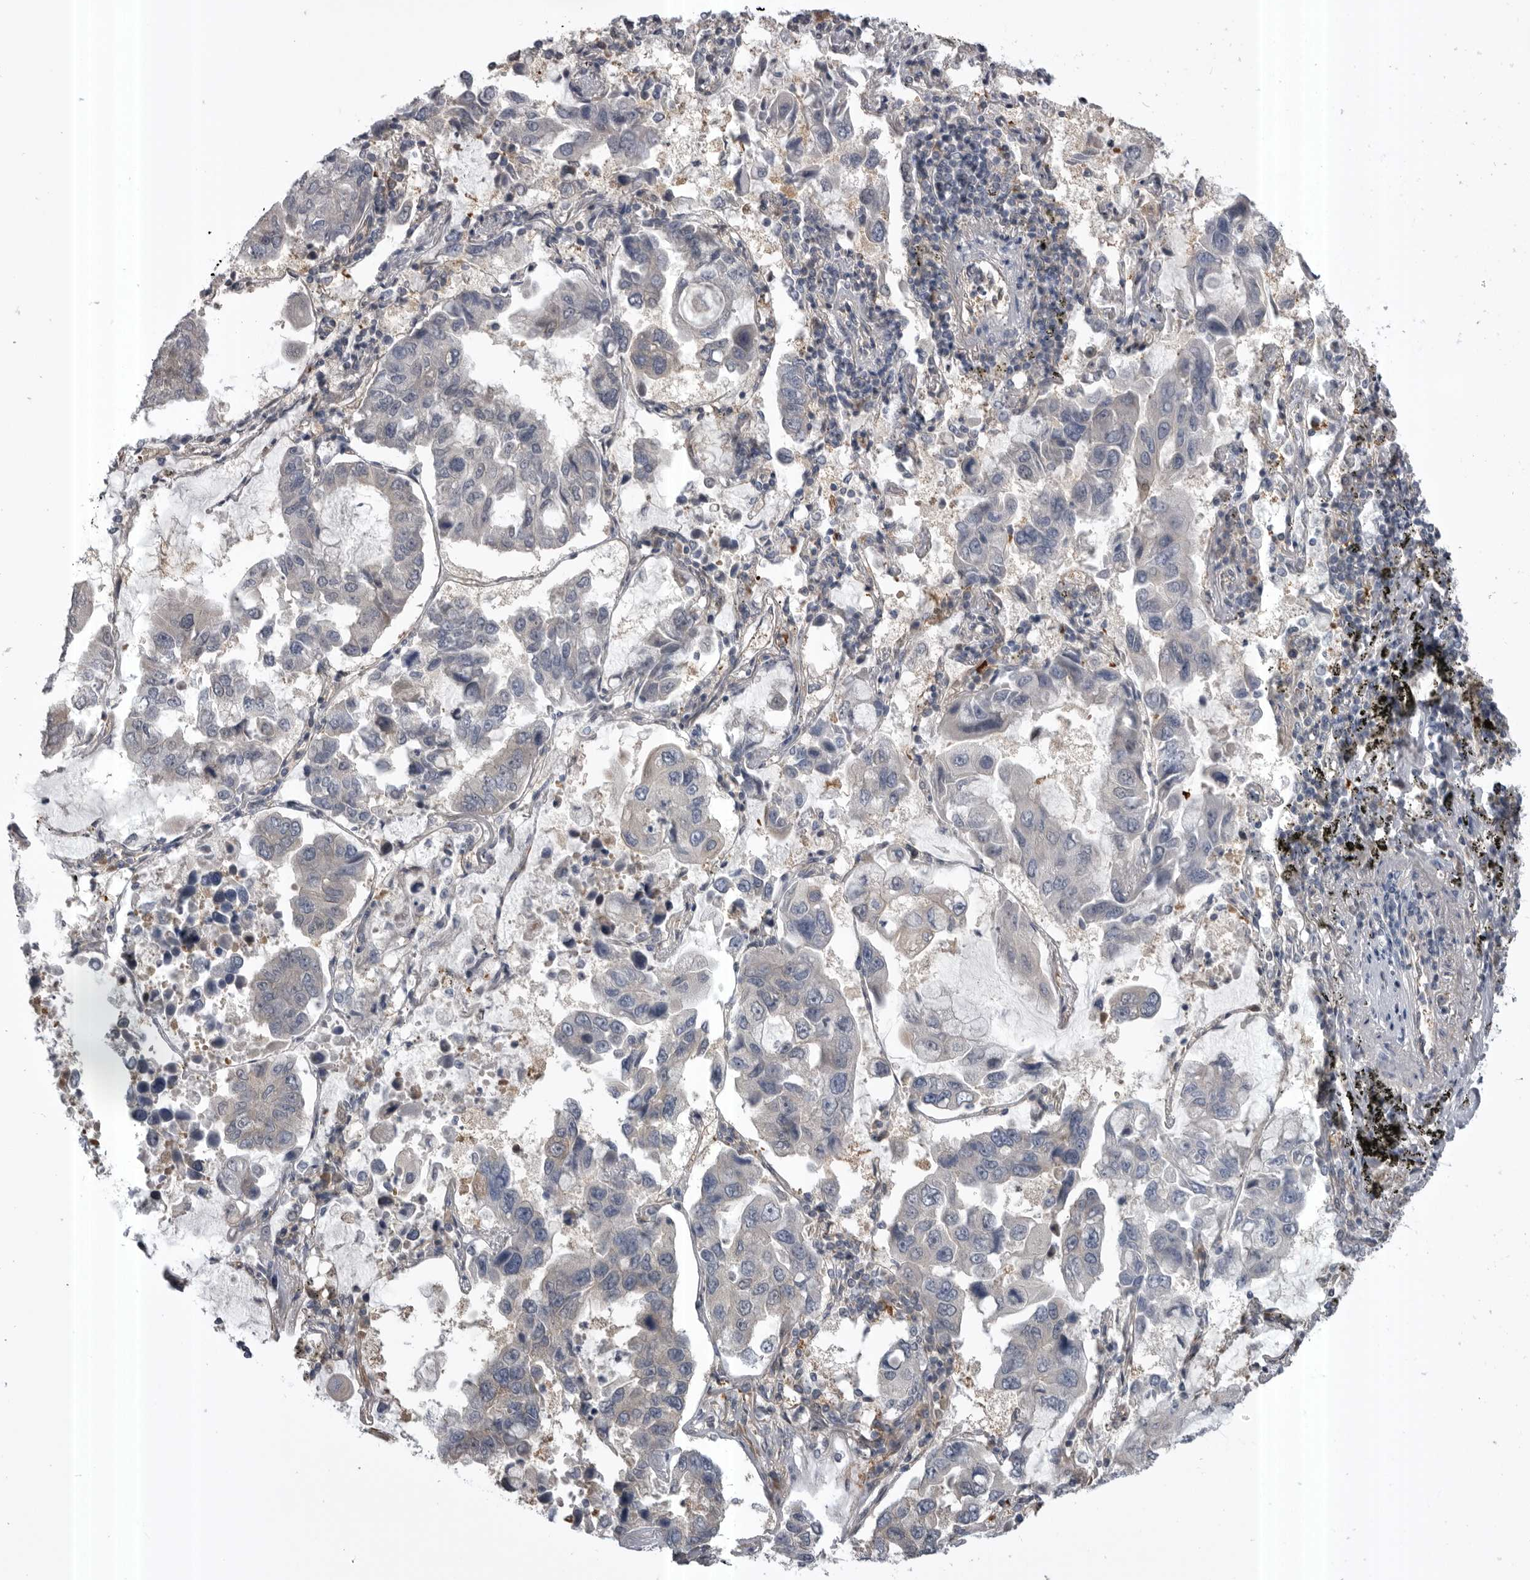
{"staining": {"intensity": "negative", "quantity": "none", "location": "none"}, "tissue": "lung cancer", "cell_type": "Tumor cells", "image_type": "cancer", "snomed": [{"axis": "morphology", "description": "Adenocarcinoma, NOS"}, {"axis": "topography", "description": "Lung"}], "caption": "This is a image of immunohistochemistry (IHC) staining of lung cancer (adenocarcinoma), which shows no positivity in tumor cells. The staining was performed using DAB to visualize the protein expression in brown, while the nuclei were stained in blue with hematoxylin (Magnification: 20x).", "gene": "RAB3GAP2", "patient": {"sex": "male", "age": 64}}